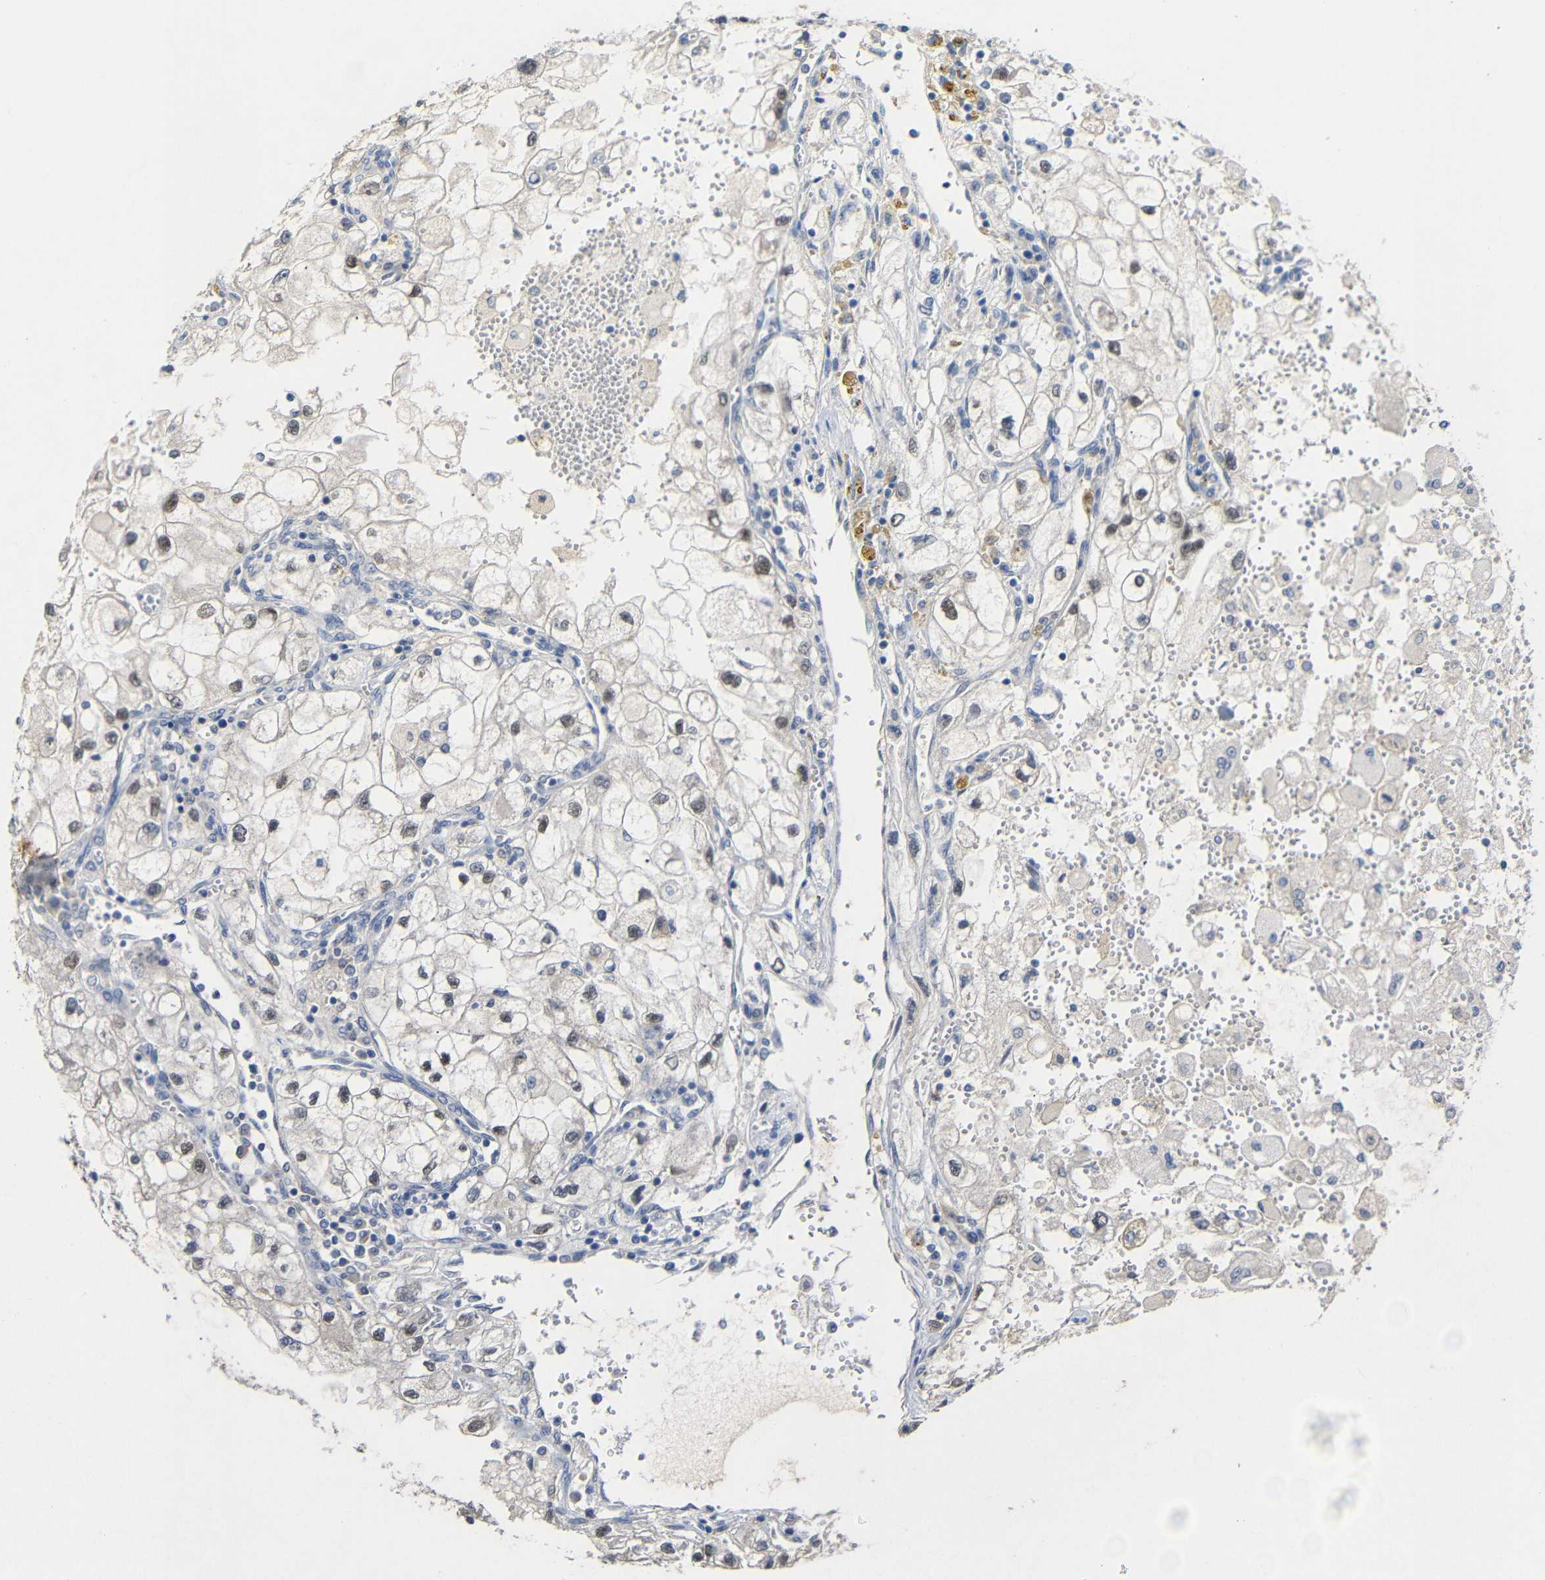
{"staining": {"intensity": "strong", "quantity": "25%-75%", "location": "nuclear"}, "tissue": "renal cancer", "cell_type": "Tumor cells", "image_type": "cancer", "snomed": [{"axis": "morphology", "description": "Adenocarcinoma, NOS"}, {"axis": "topography", "description": "Kidney"}], "caption": "There is high levels of strong nuclear staining in tumor cells of adenocarcinoma (renal), as demonstrated by immunohistochemical staining (brown color).", "gene": "HNF1A", "patient": {"sex": "female", "age": 70}}